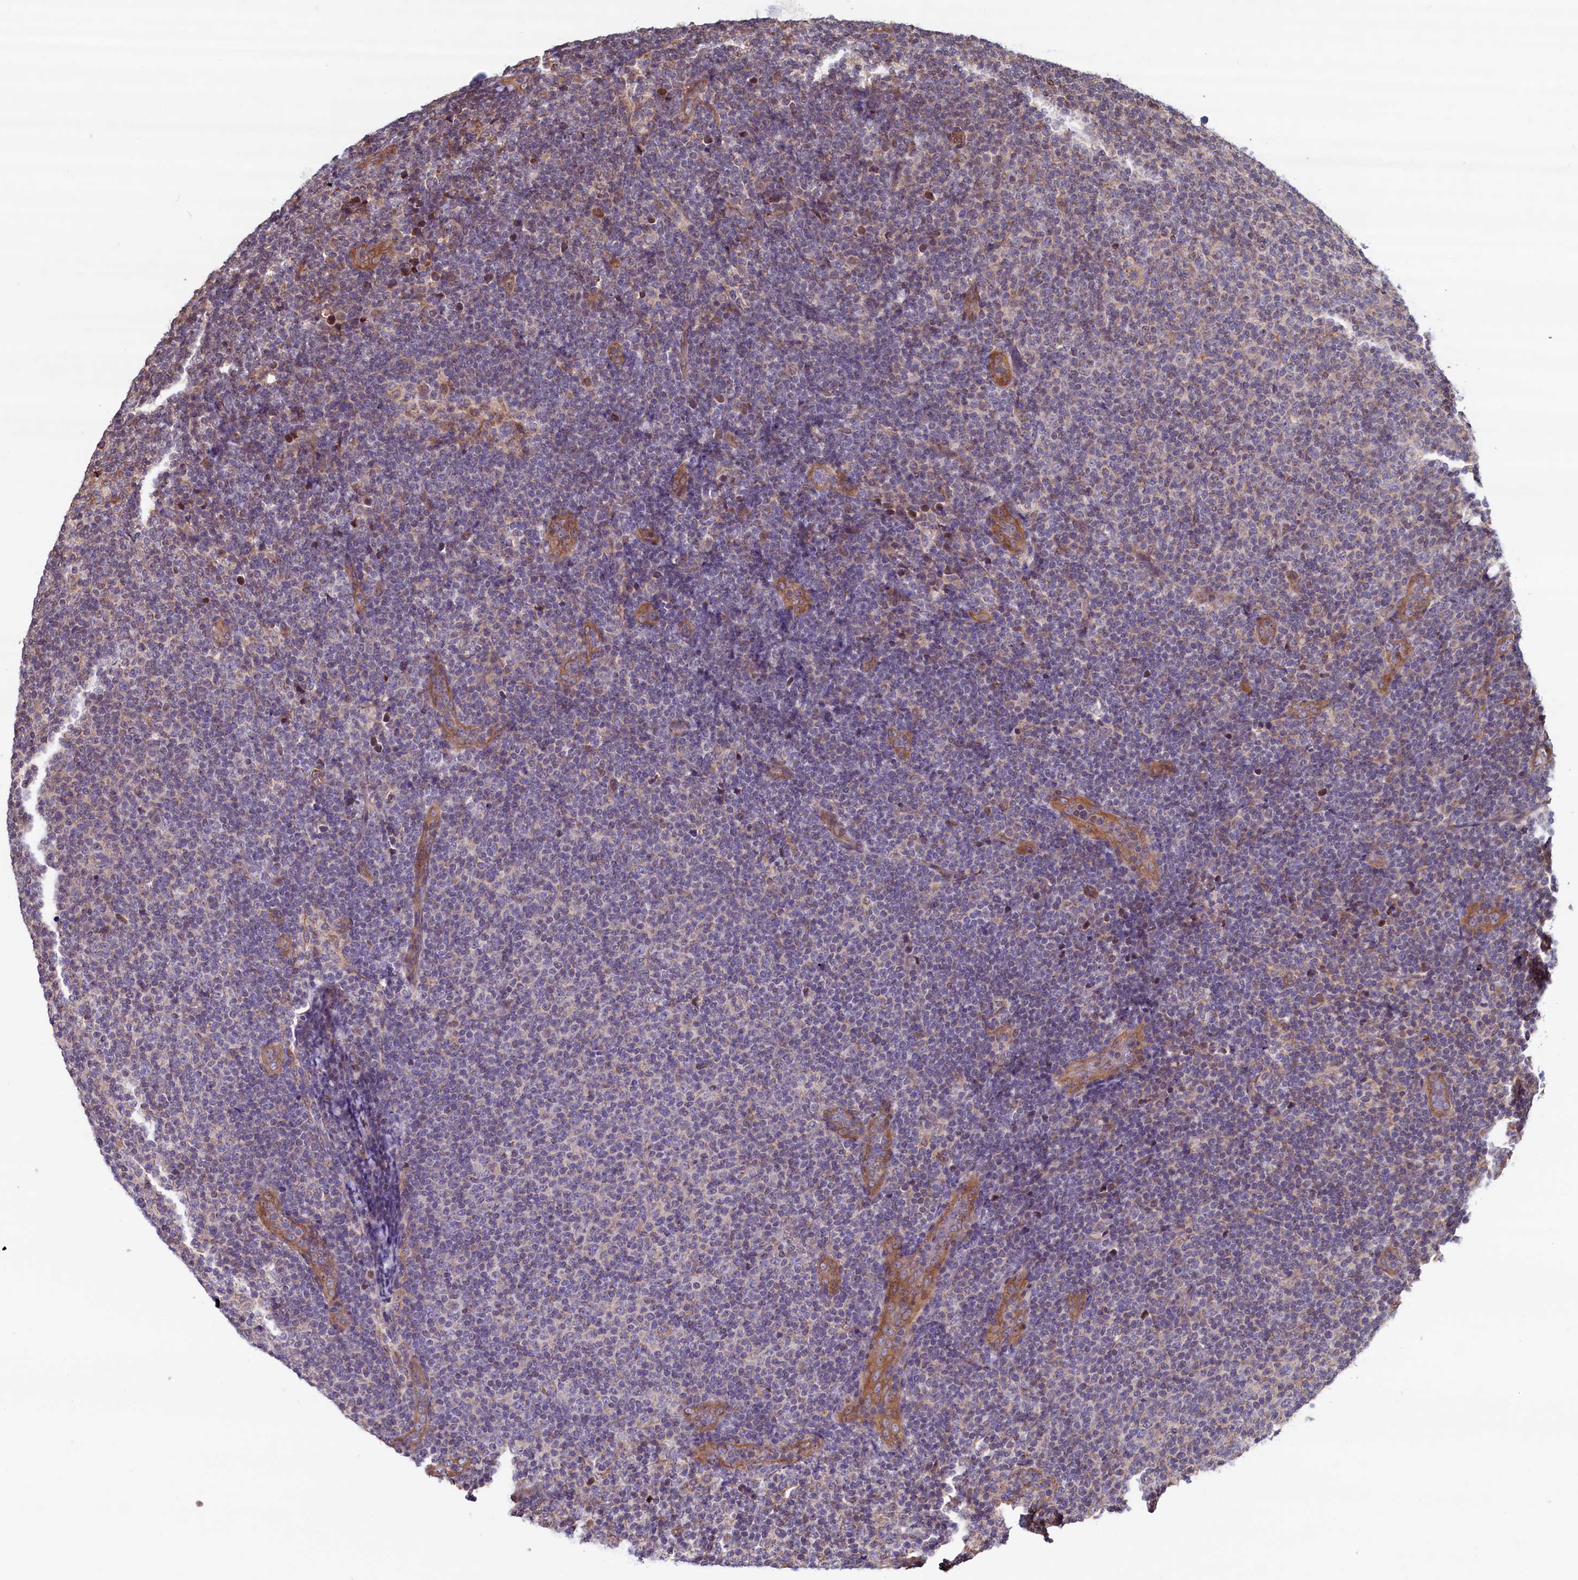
{"staining": {"intensity": "negative", "quantity": "none", "location": "none"}, "tissue": "lymphoma", "cell_type": "Tumor cells", "image_type": "cancer", "snomed": [{"axis": "morphology", "description": "Malignant lymphoma, non-Hodgkin's type, Low grade"}, {"axis": "topography", "description": "Lymph node"}], "caption": "Immunohistochemical staining of lymphoma displays no significant expression in tumor cells.", "gene": "ATXN2L", "patient": {"sex": "male", "age": 66}}